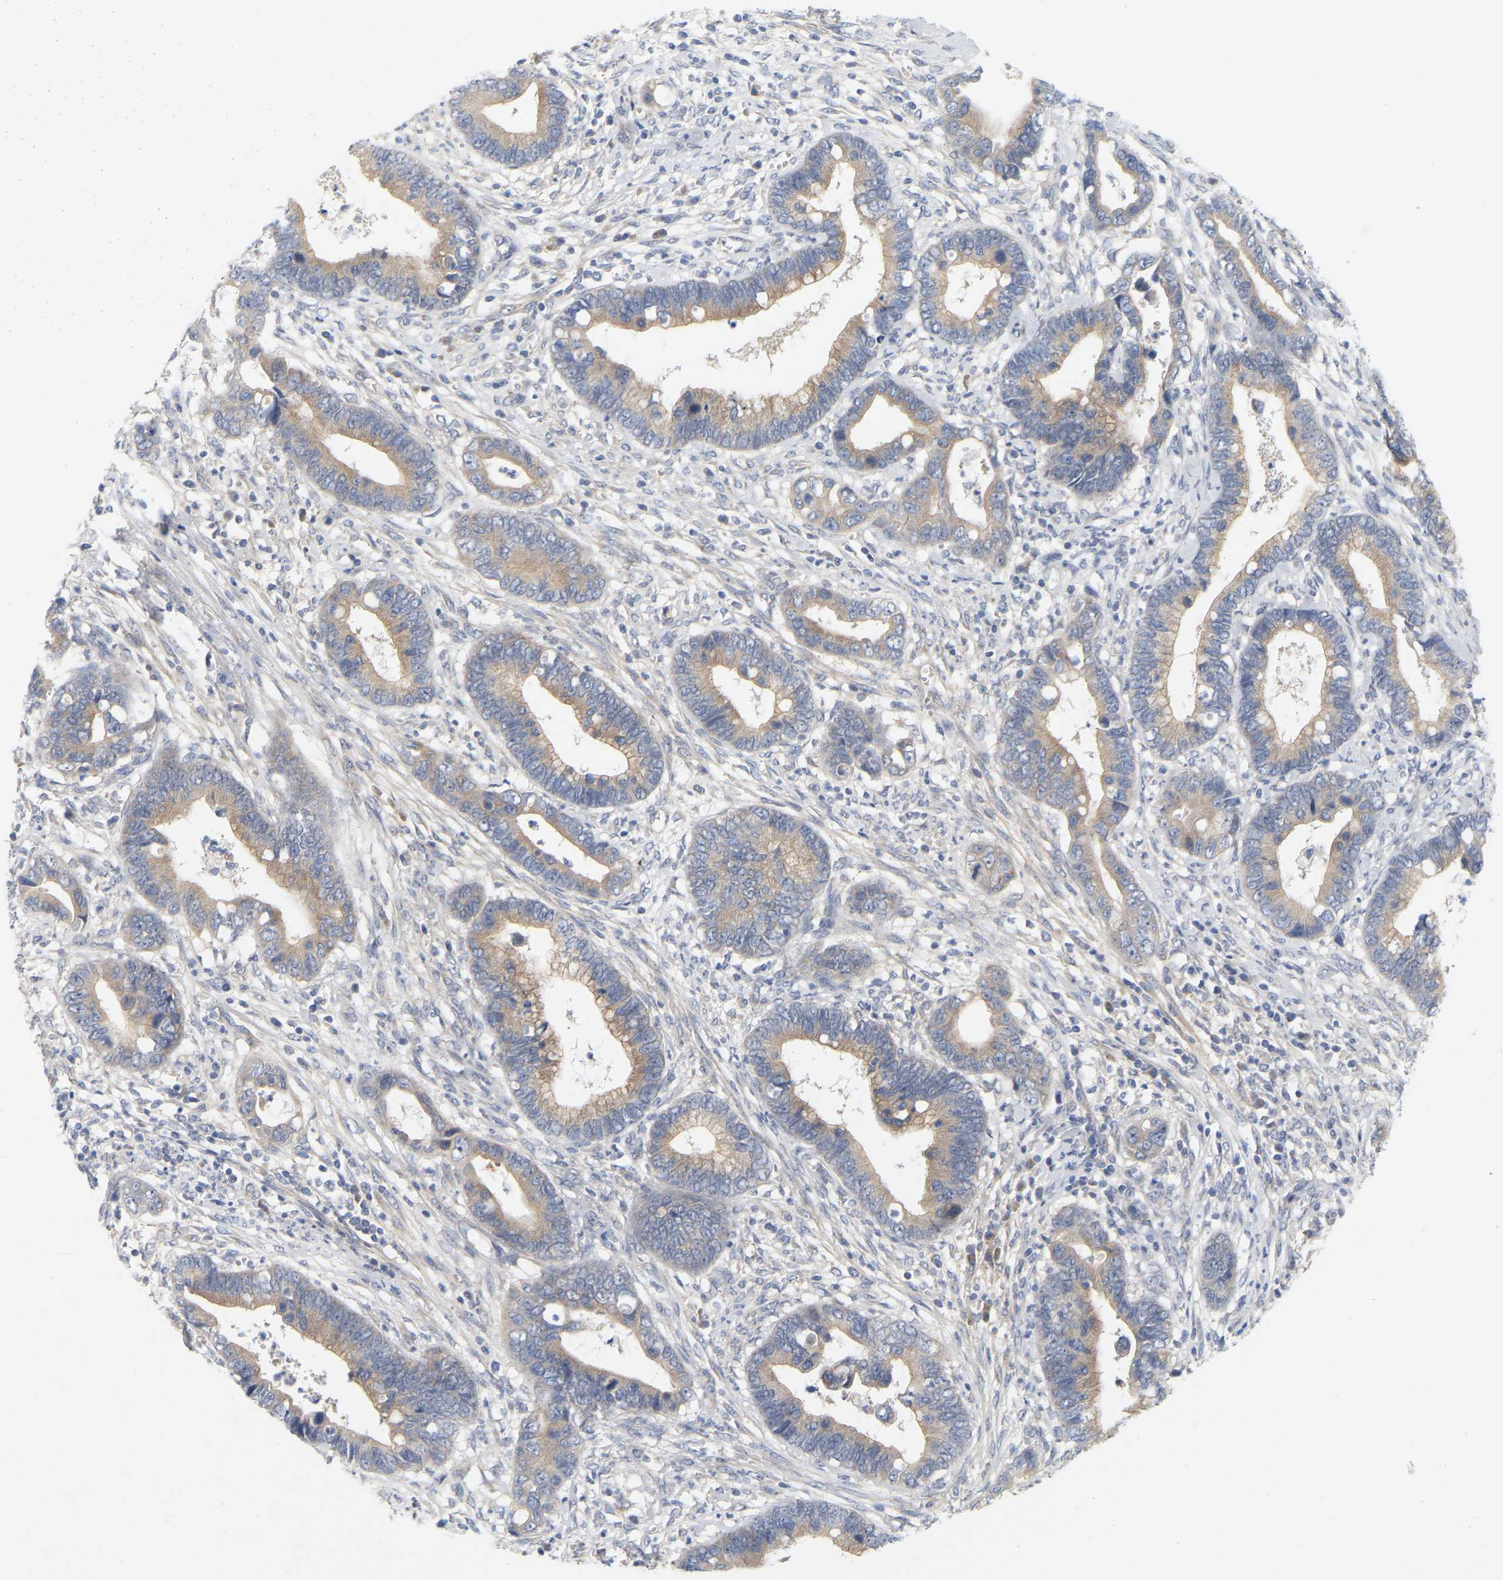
{"staining": {"intensity": "weak", "quantity": ">75%", "location": "cytoplasmic/membranous"}, "tissue": "cervical cancer", "cell_type": "Tumor cells", "image_type": "cancer", "snomed": [{"axis": "morphology", "description": "Adenocarcinoma, NOS"}, {"axis": "topography", "description": "Cervix"}], "caption": "Cervical cancer (adenocarcinoma) stained for a protein (brown) exhibits weak cytoplasmic/membranous positive expression in about >75% of tumor cells.", "gene": "MINDY4", "patient": {"sex": "female", "age": 44}}